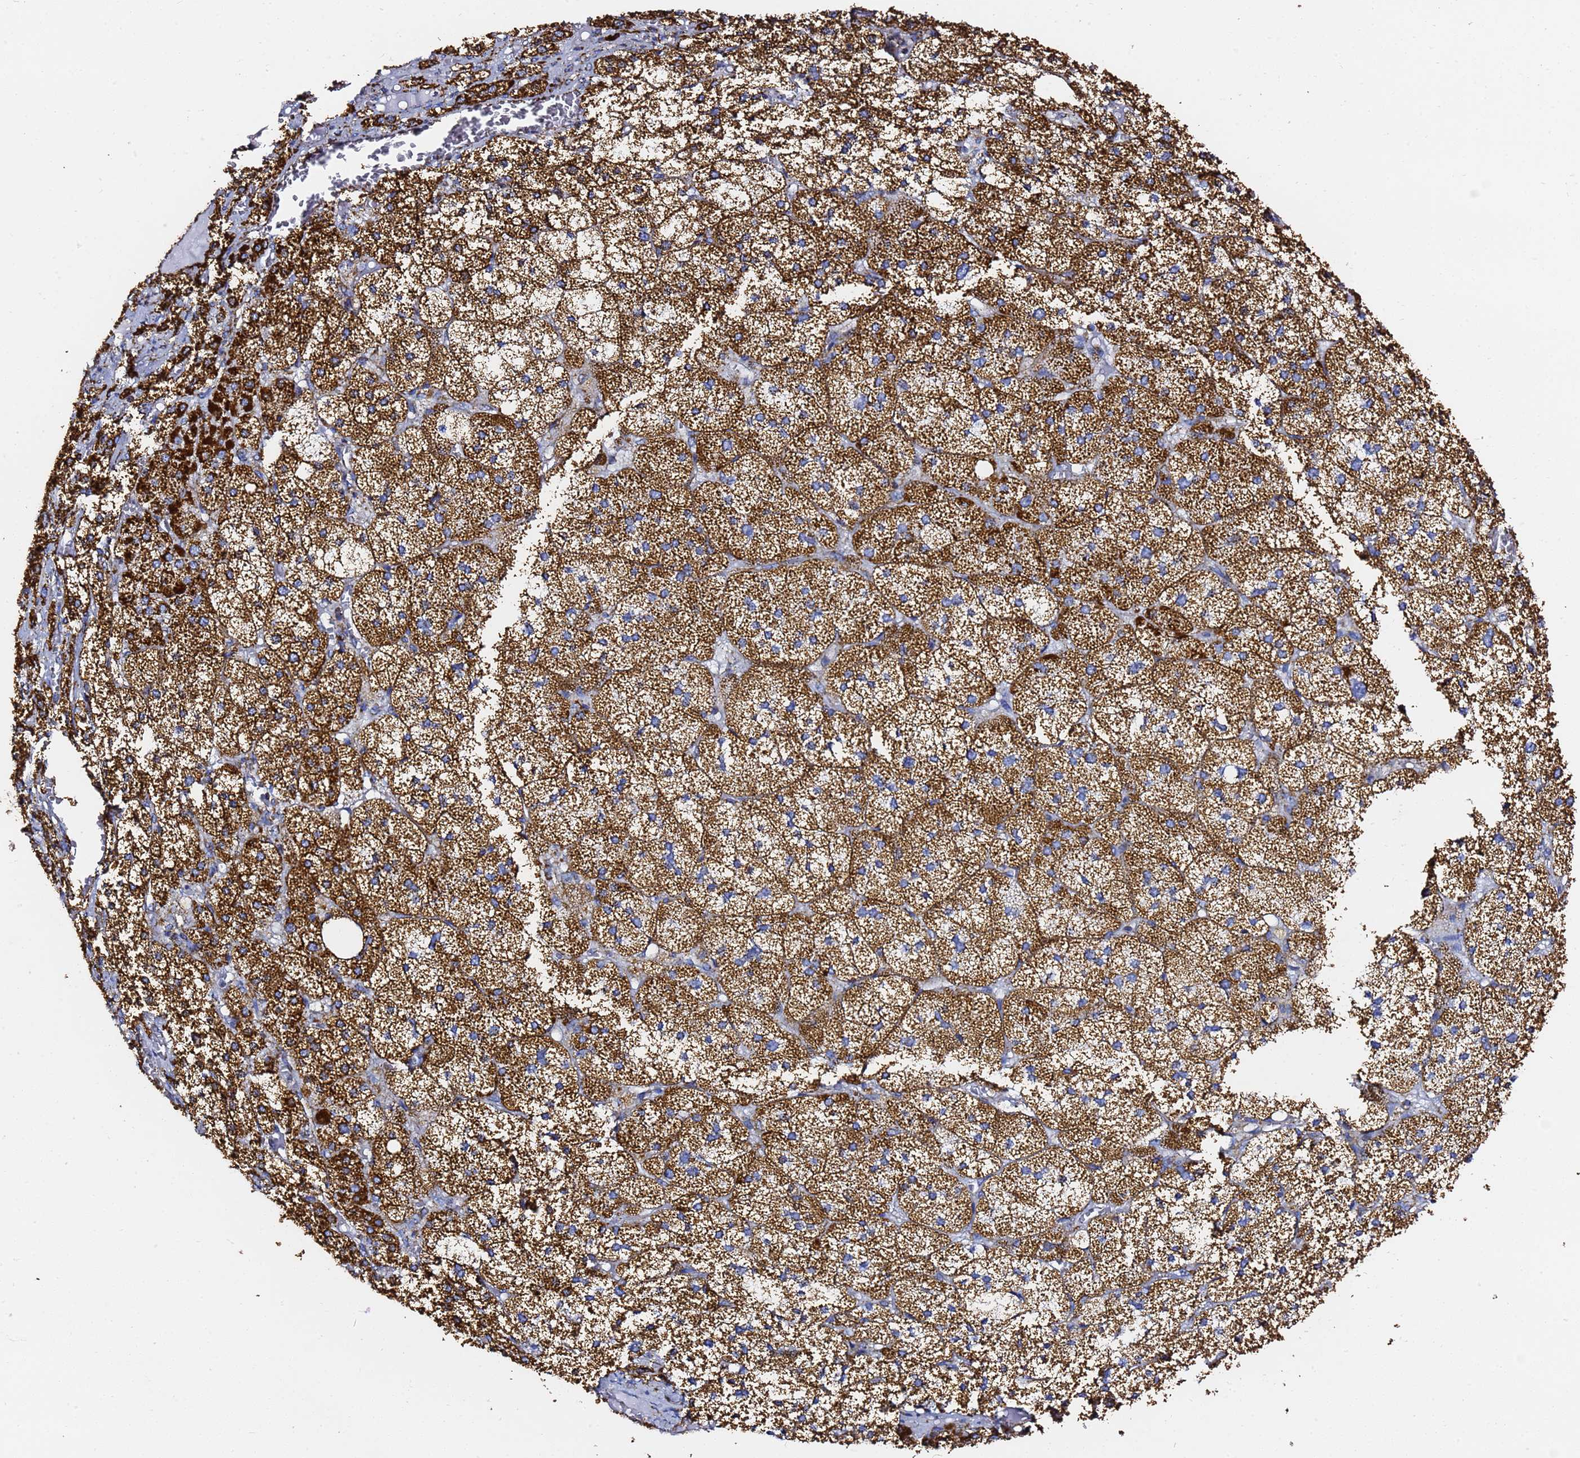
{"staining": {"intensity": "strong", "quantity": ">75%", "location": "cytoplasmic/membranous"}, "tissue": "adrenal gland", "cell_type": "Glandular cells", "image_type": "normal", "snomed": [{"axis": "morphology", "description": "Normal tissue, NOS"}, {"axis": "topography", "description": "Adrenal gland"}], "caption": "IHC photomicrograph of benign human adrenal gland stained for a protein (brown), which displays high levels of strong cytoplasmic/membranous expression in approximately >75% of glandular cells.", "gene": "PHB2", "patient": {"sex": "female", "age": 61}}